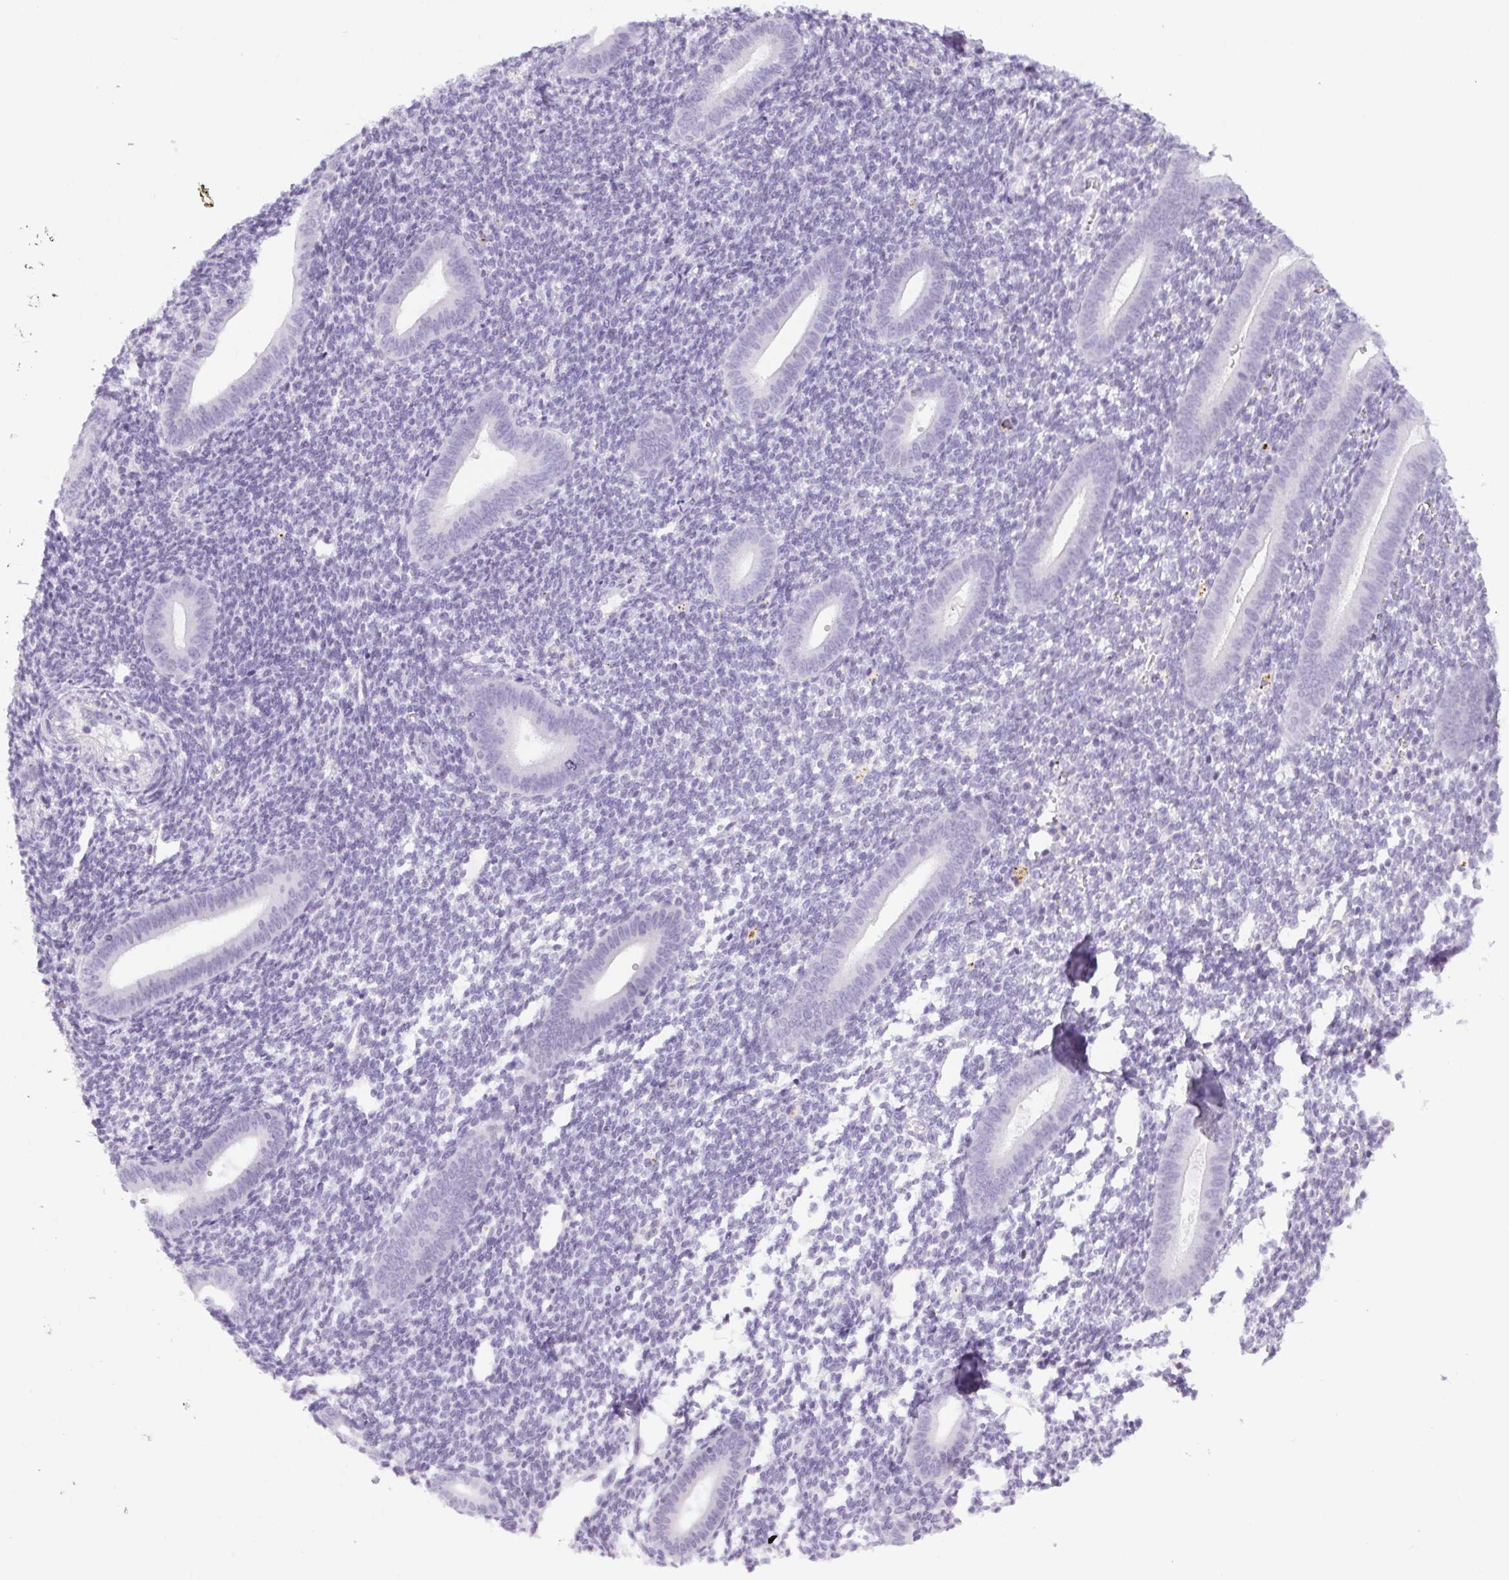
{"staining": {"intensity": "negative", "quantity": "none", "location": "none"}, "tissue": "endometrium", "cell_type": "Cells in endometrial stroma", "image_type": "normal", "snomed": [{"axis": "morphology", "description": "Normal tissue, NOS"}, {"axis": "topography", "description": "Endometrium"}], "caption": "This is an immunohistochemistry histopathology image of benign endometrium. There is no staining in cells in endometrial stroma.", "gene": "TMEM88B", "patient": {"sex": "female", "age": 25}}